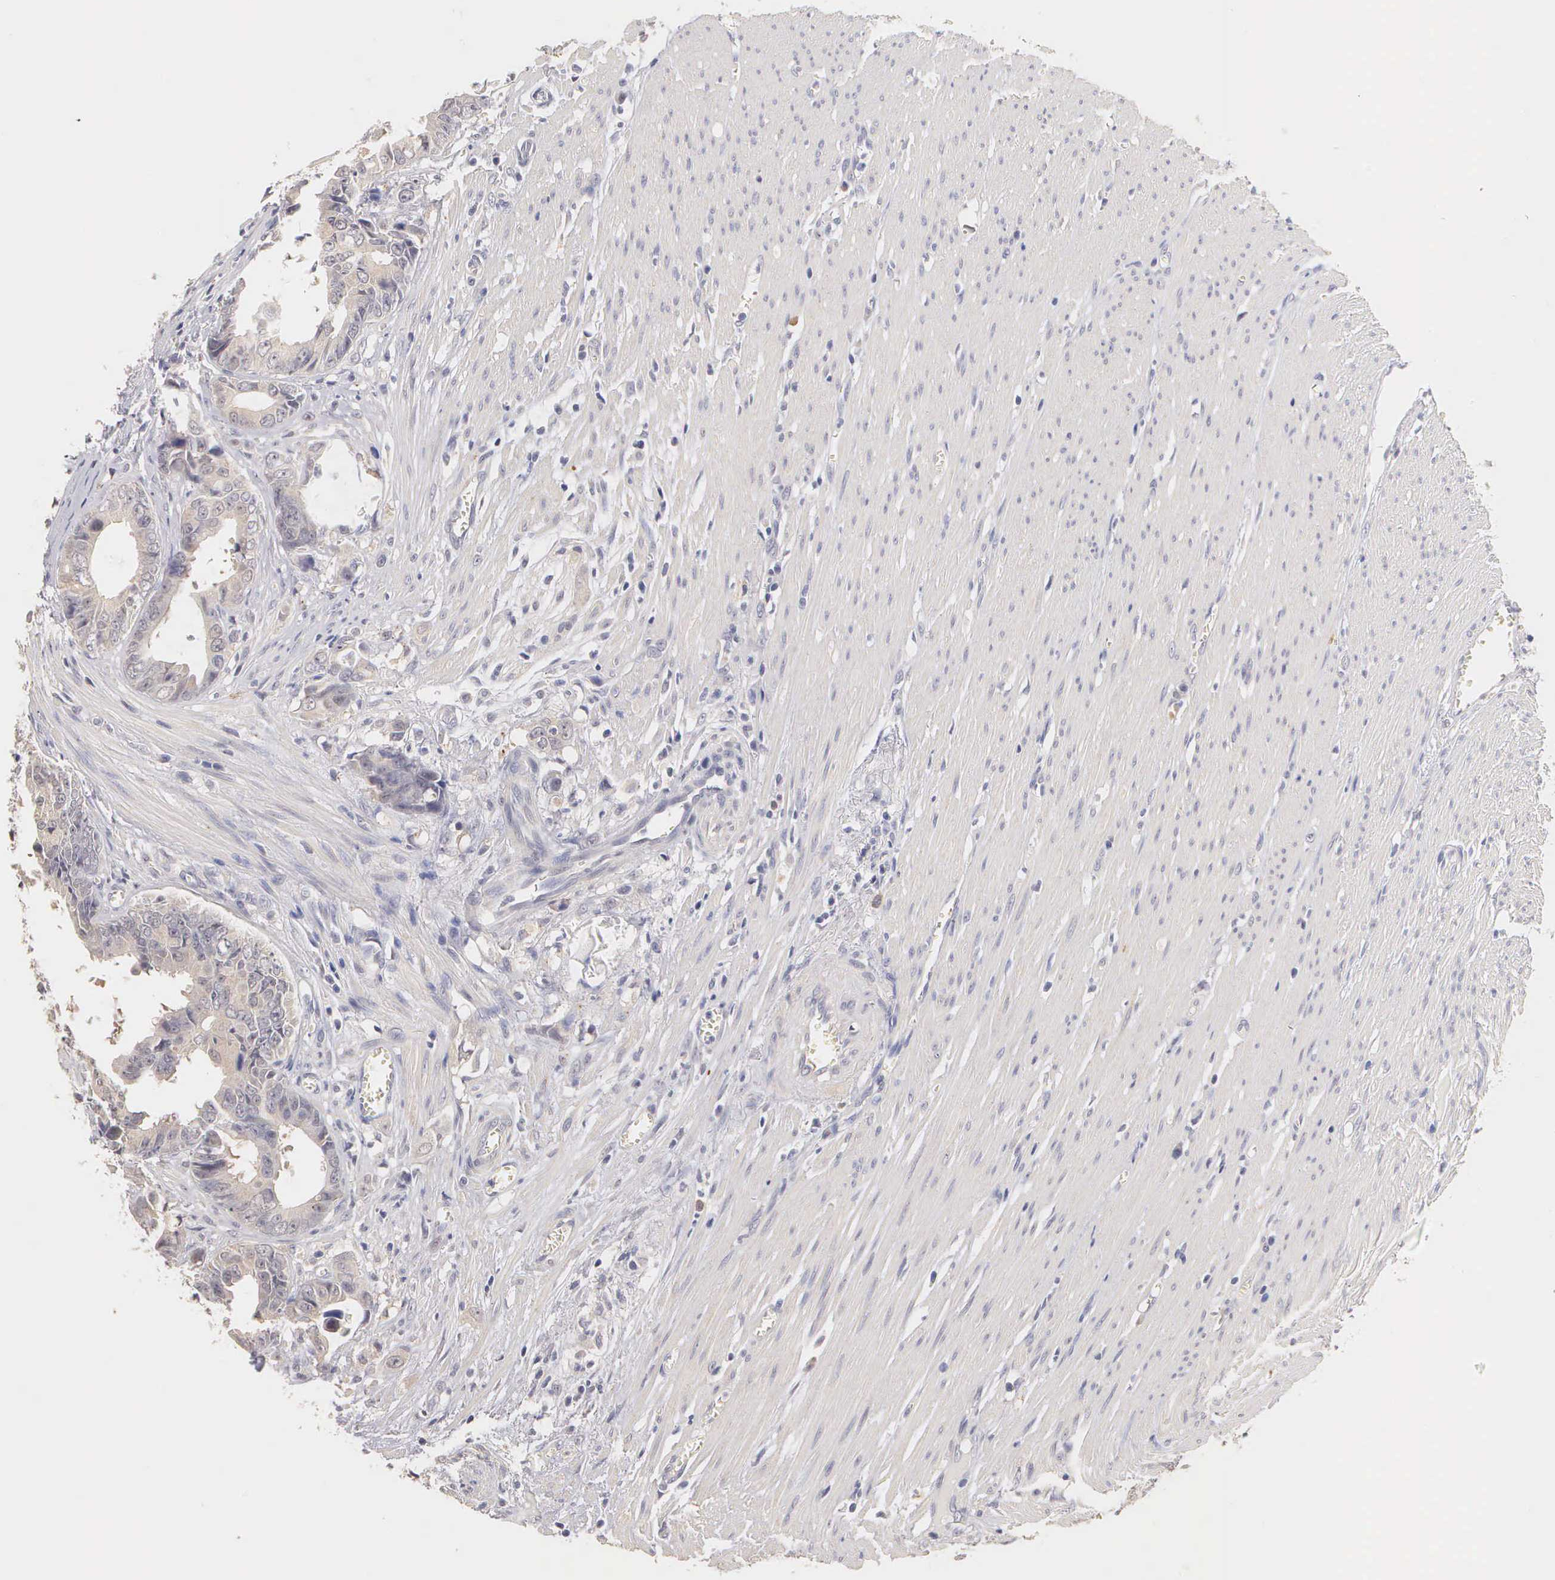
{"staining": {"intensity": "weak", "quantity": "<25%", "location": "cytoplasmic/membranous"}, "tissue": "colorectal cancer", "cell_type": "Tumor cells", "image_type": "cancer", "snomed": [{"axis": "morphology", "description": "Adenocarcinoma, NOS"}, {"axis": "topography", "description": "Rectum"}], "caption": "Human colorectal cancer (adenocarcinoma) stained for a protein using immunohistochemistry shows no staining in tumor cells.", "gene": "ESR1", "patient": {"sex": "female", "age": 98}}